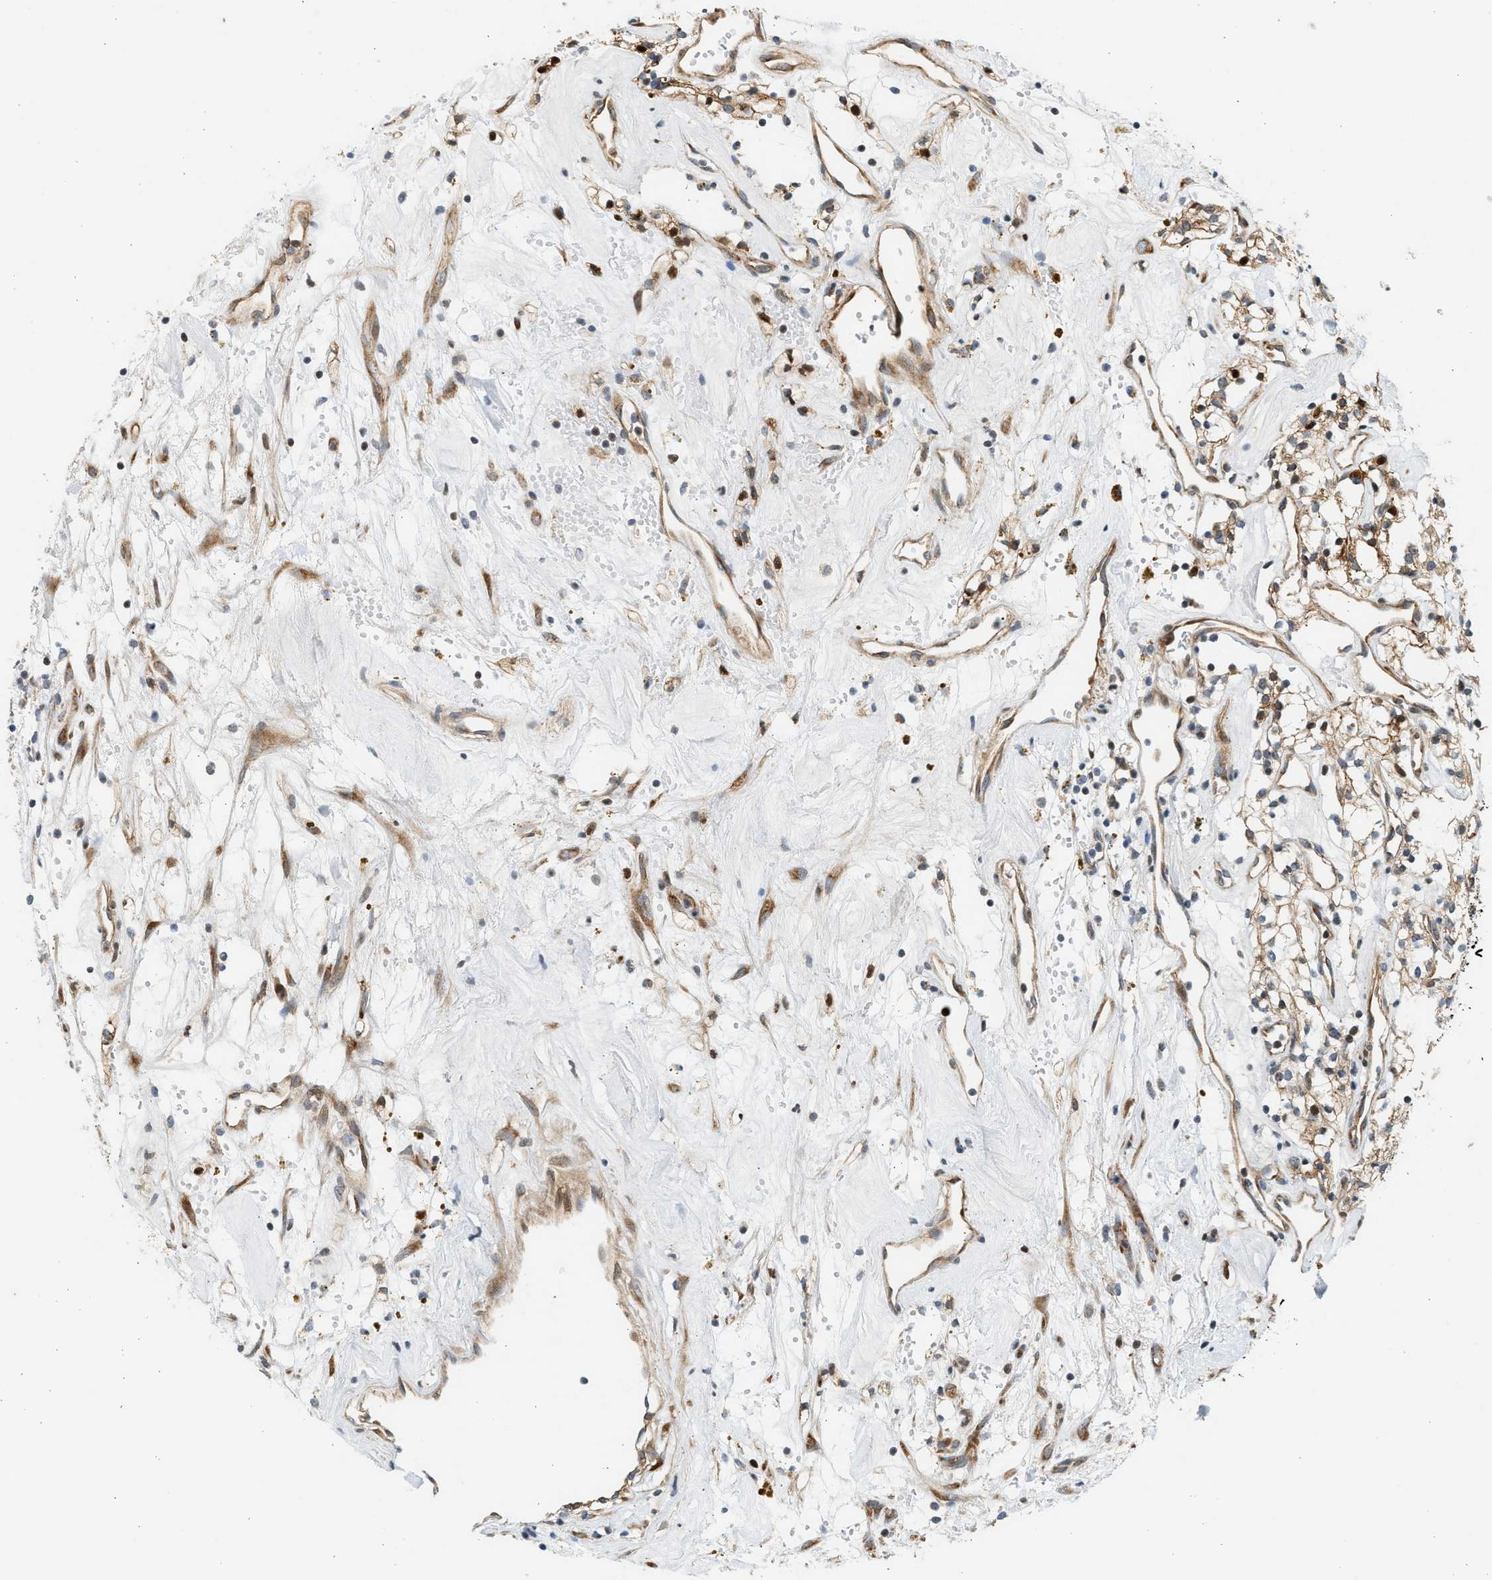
{"staining": {"intensity": "moderate", "quantity": ">75%", "location": "cytoplasmic/membranous"}, "tissue": "renal cancer", "cell_type": "Tumor cells", "image_type": "cancer", "snomed": [{"axis": "morphology", "description": "Adenocarcinoma, NOS"}, {"axis": "topography", "description": "Kidney"}], "caption": "Protein expression analysis of human renal cancer reveals moderate cytoplasmic/membranous staining in about >75% of tumor cells. (brown staining indicates protein expression, while blue staining denotes nuclei).", "gene": "NRSN2", "patient": {"sex": "male", "age": 59}}